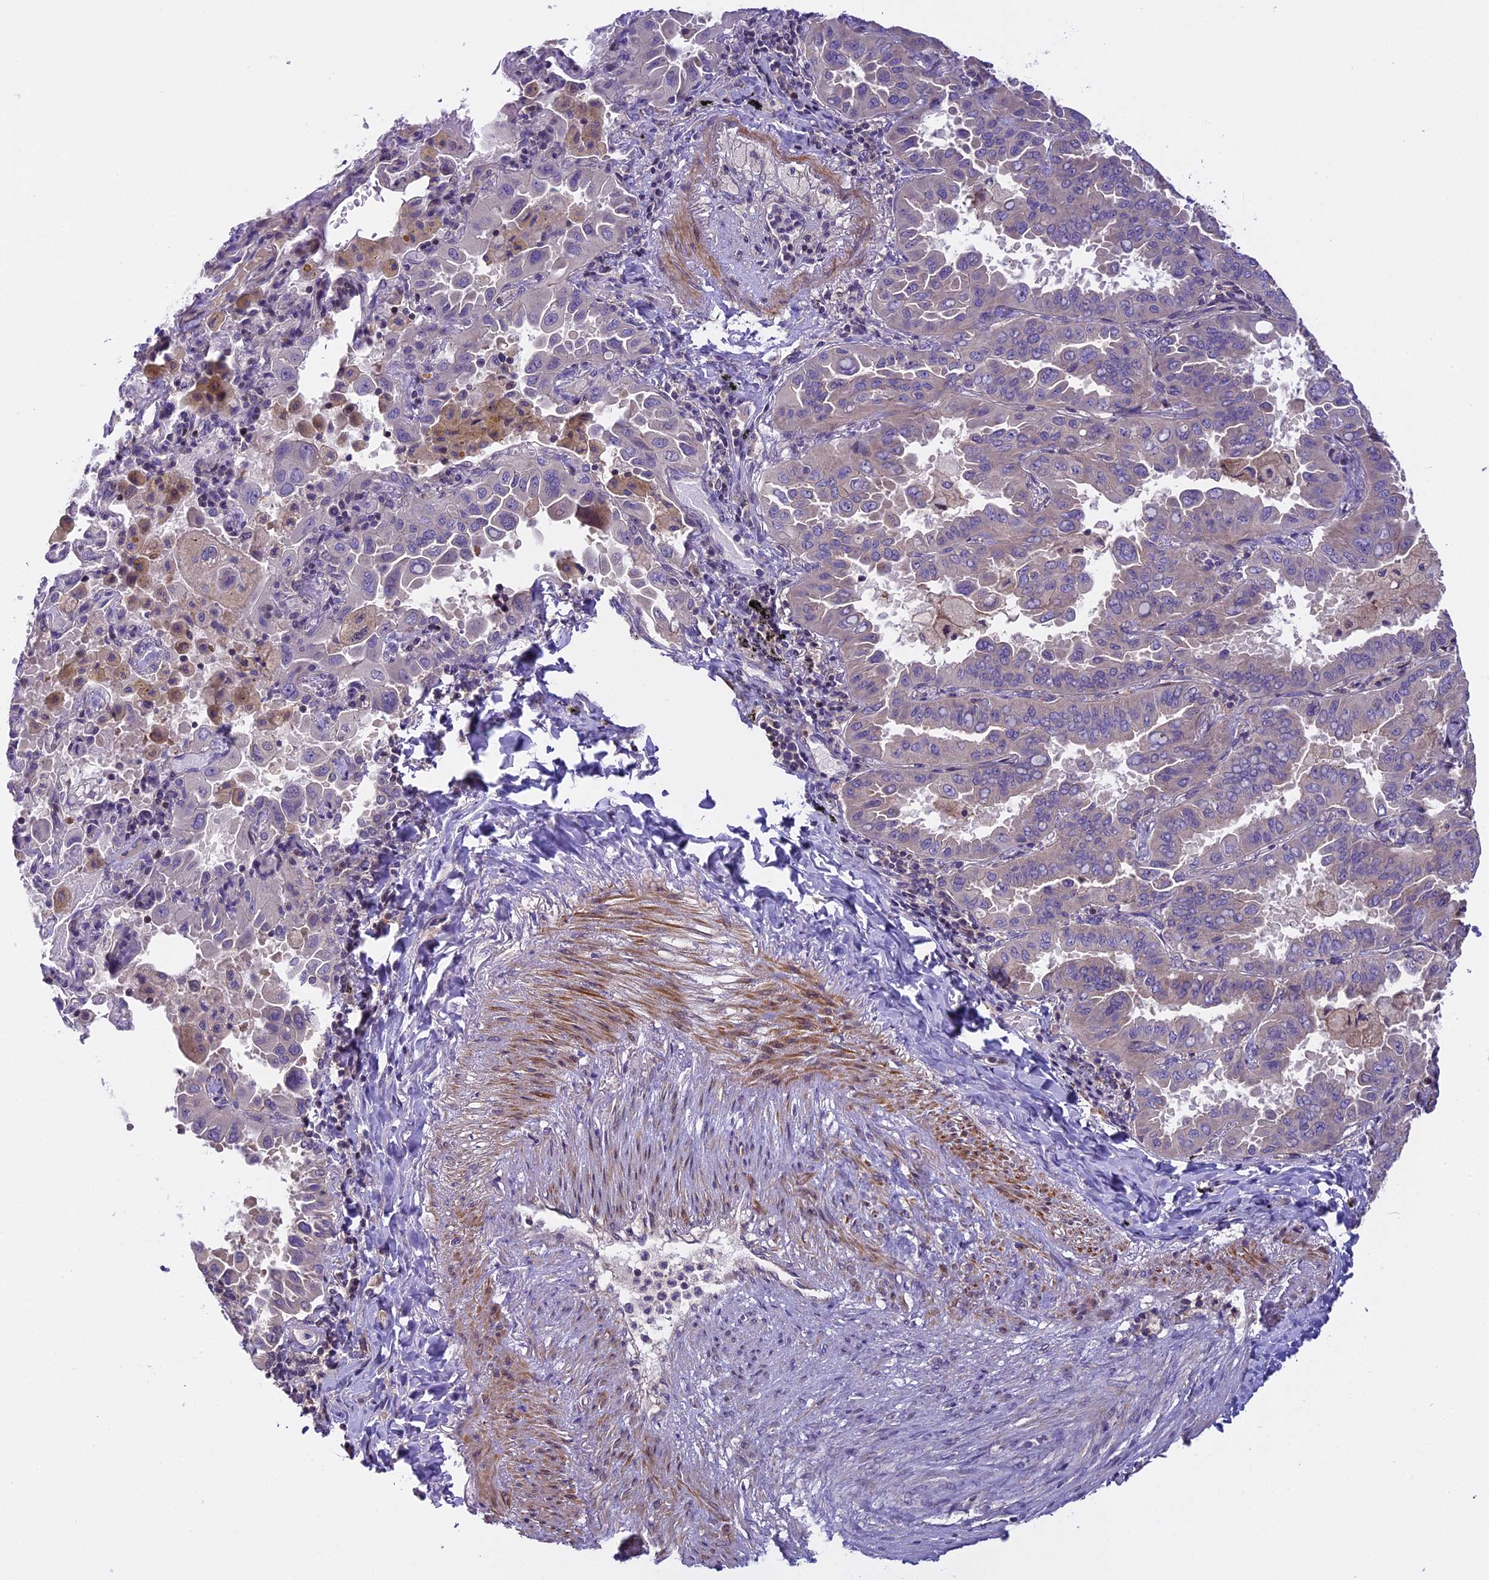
{"staining": {"intensity": "negative", "quantity": "none", "location": "none"}, "tissue": "lung cancer", "cell_type": "Tumor cells", "image_type": "cancer", "snomed": [{"axis": "morphology", "description": "Adenocarcinoma, NOS"}, {"axis": "topography", "description": "Lung"}], "caption": "IHC image of neoplastic tissue: human lung adenocarcinoma stained with DAB reveals no significant protein positivity in tumor cells.", "gene": "FAM98C", "patient": {"sex": "male", "age": 64}}